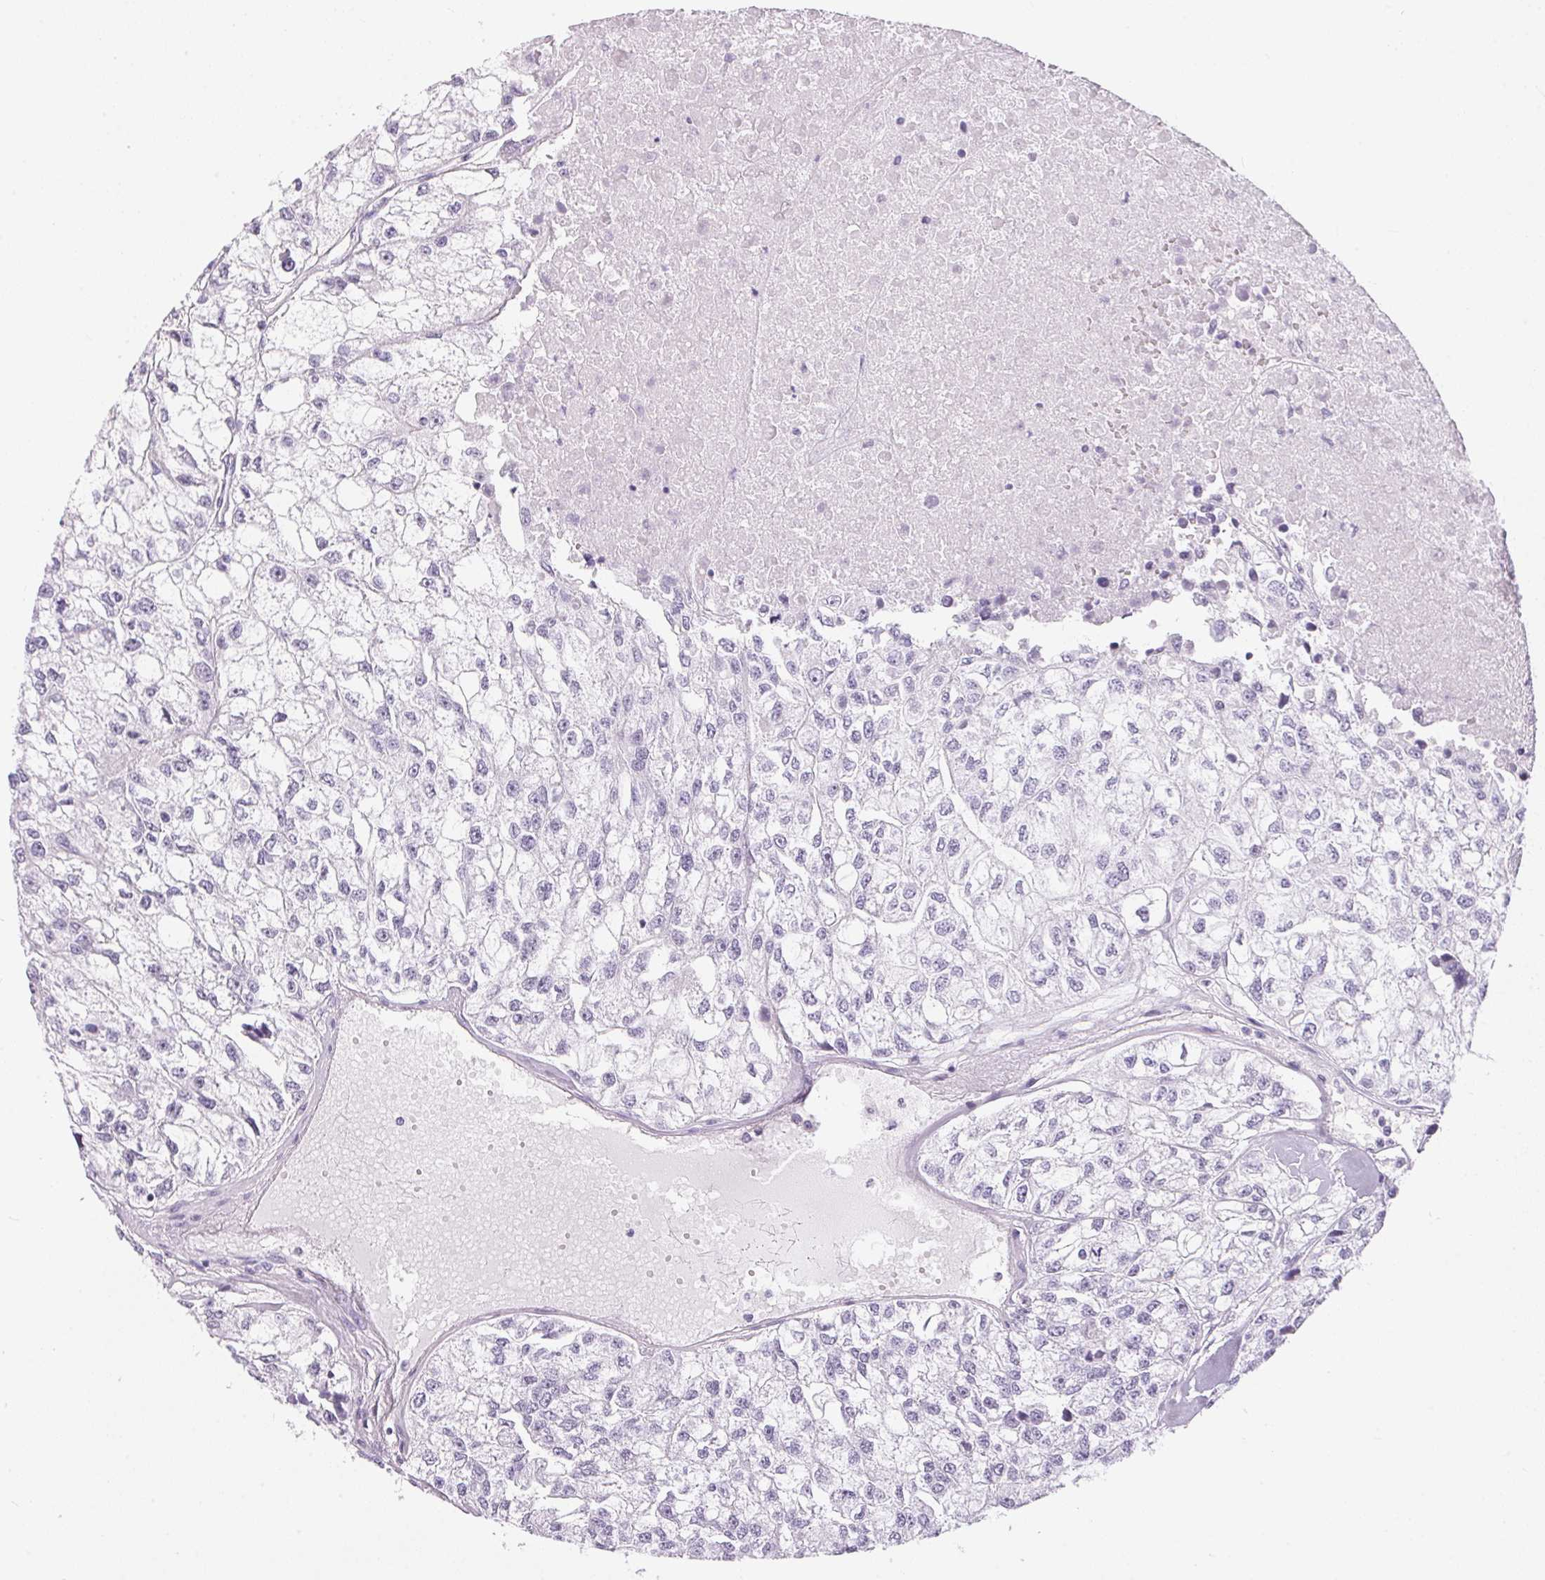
{"staining": {"intensity": "negative", "quantity": "none", "location": "none"}, "tissue": "renal cancer", "cell_type": "Tumor cells", "image_type": "cancer", "snomed": [{"axis": "morphology", "description": "Adenocarcinoma, NOS"}, {"axis": "topography", "description": "Kidney"}], "caption": "Tumor cells show no significant expression in renal cancer (adenocarcinoma).", "gene": "CADPS", "patient": {"sex": "male", "age": 56}}